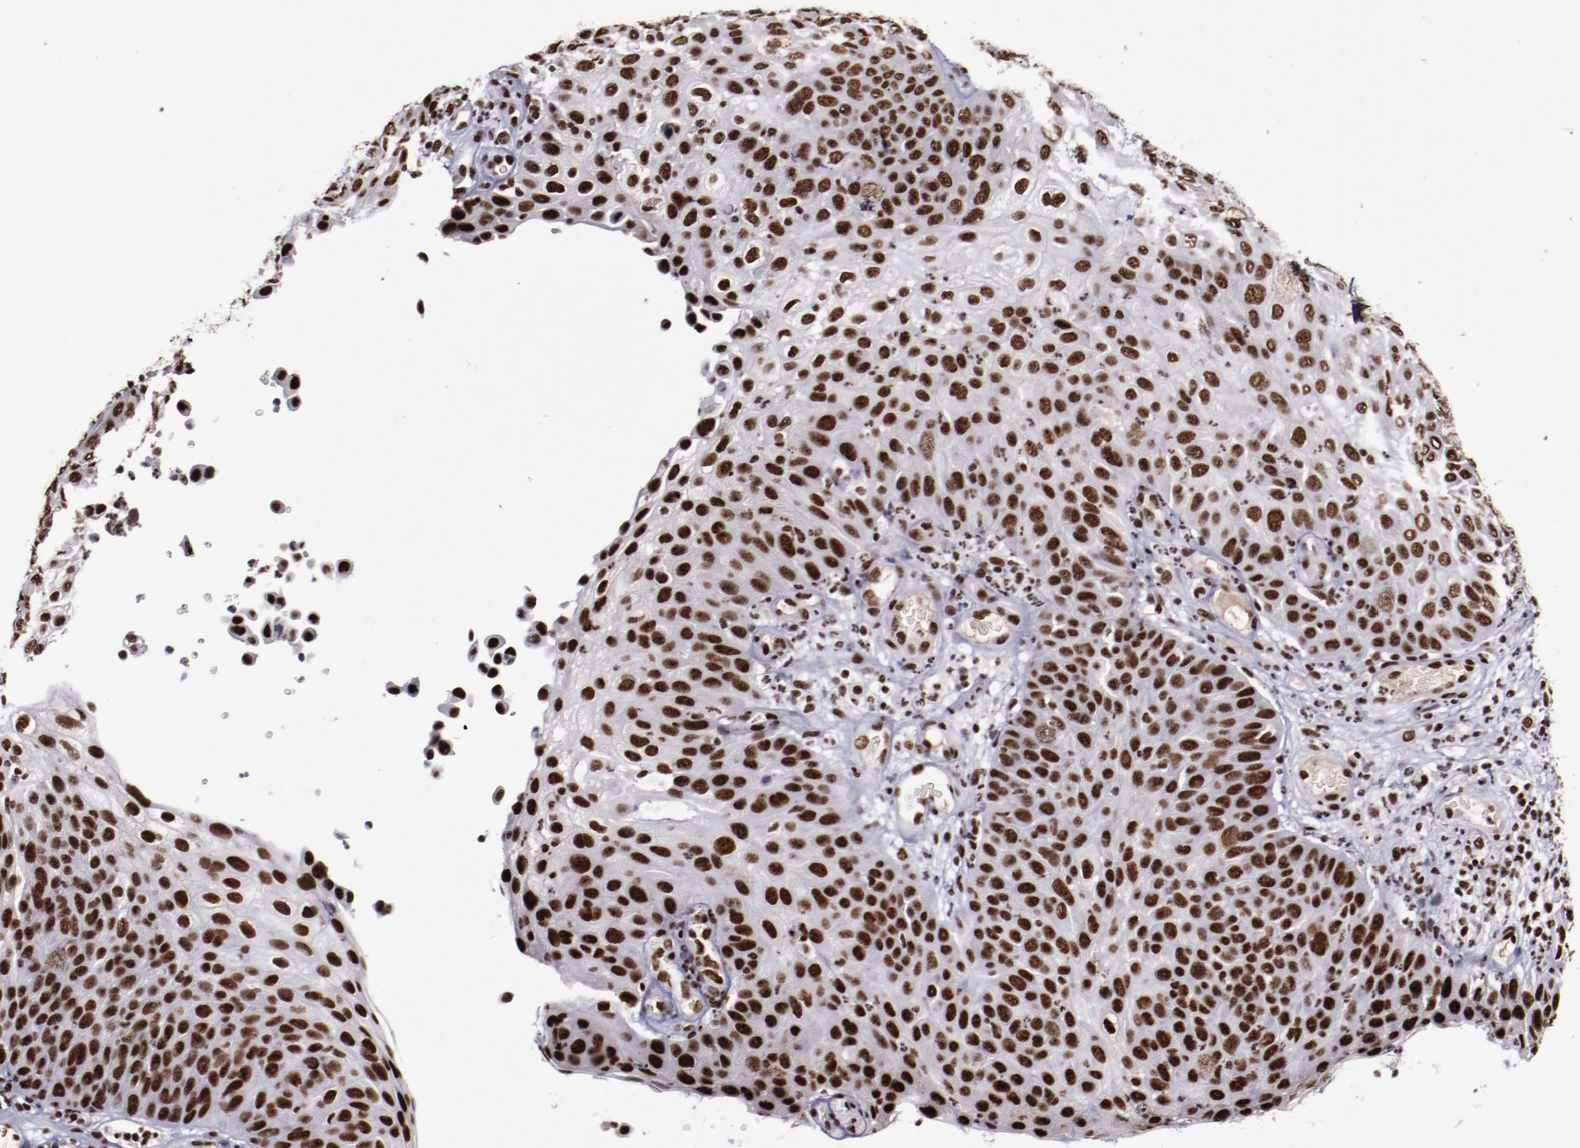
{"staining": {"intensity": "strong", "quantity": ">75%", "location": "nuclear"}, "tissue": "skin cancer", "cell_type": "Tumor cells", "image_type": "cancer", "snomed": [{"axis": "morphology", "description": "Squamous cell carcinoma, NOS"}, {"axis": "topography", "description": "Skin"}], "caption": "High-power microscopy captured an immunohistochemistry histopathology image of squamous cell carcinoma (skin), revealing strong nuclear expression in approximately >75% of tumor cells.", "gene": "ERH", "patient": {"sex": "male", "age": 87}}